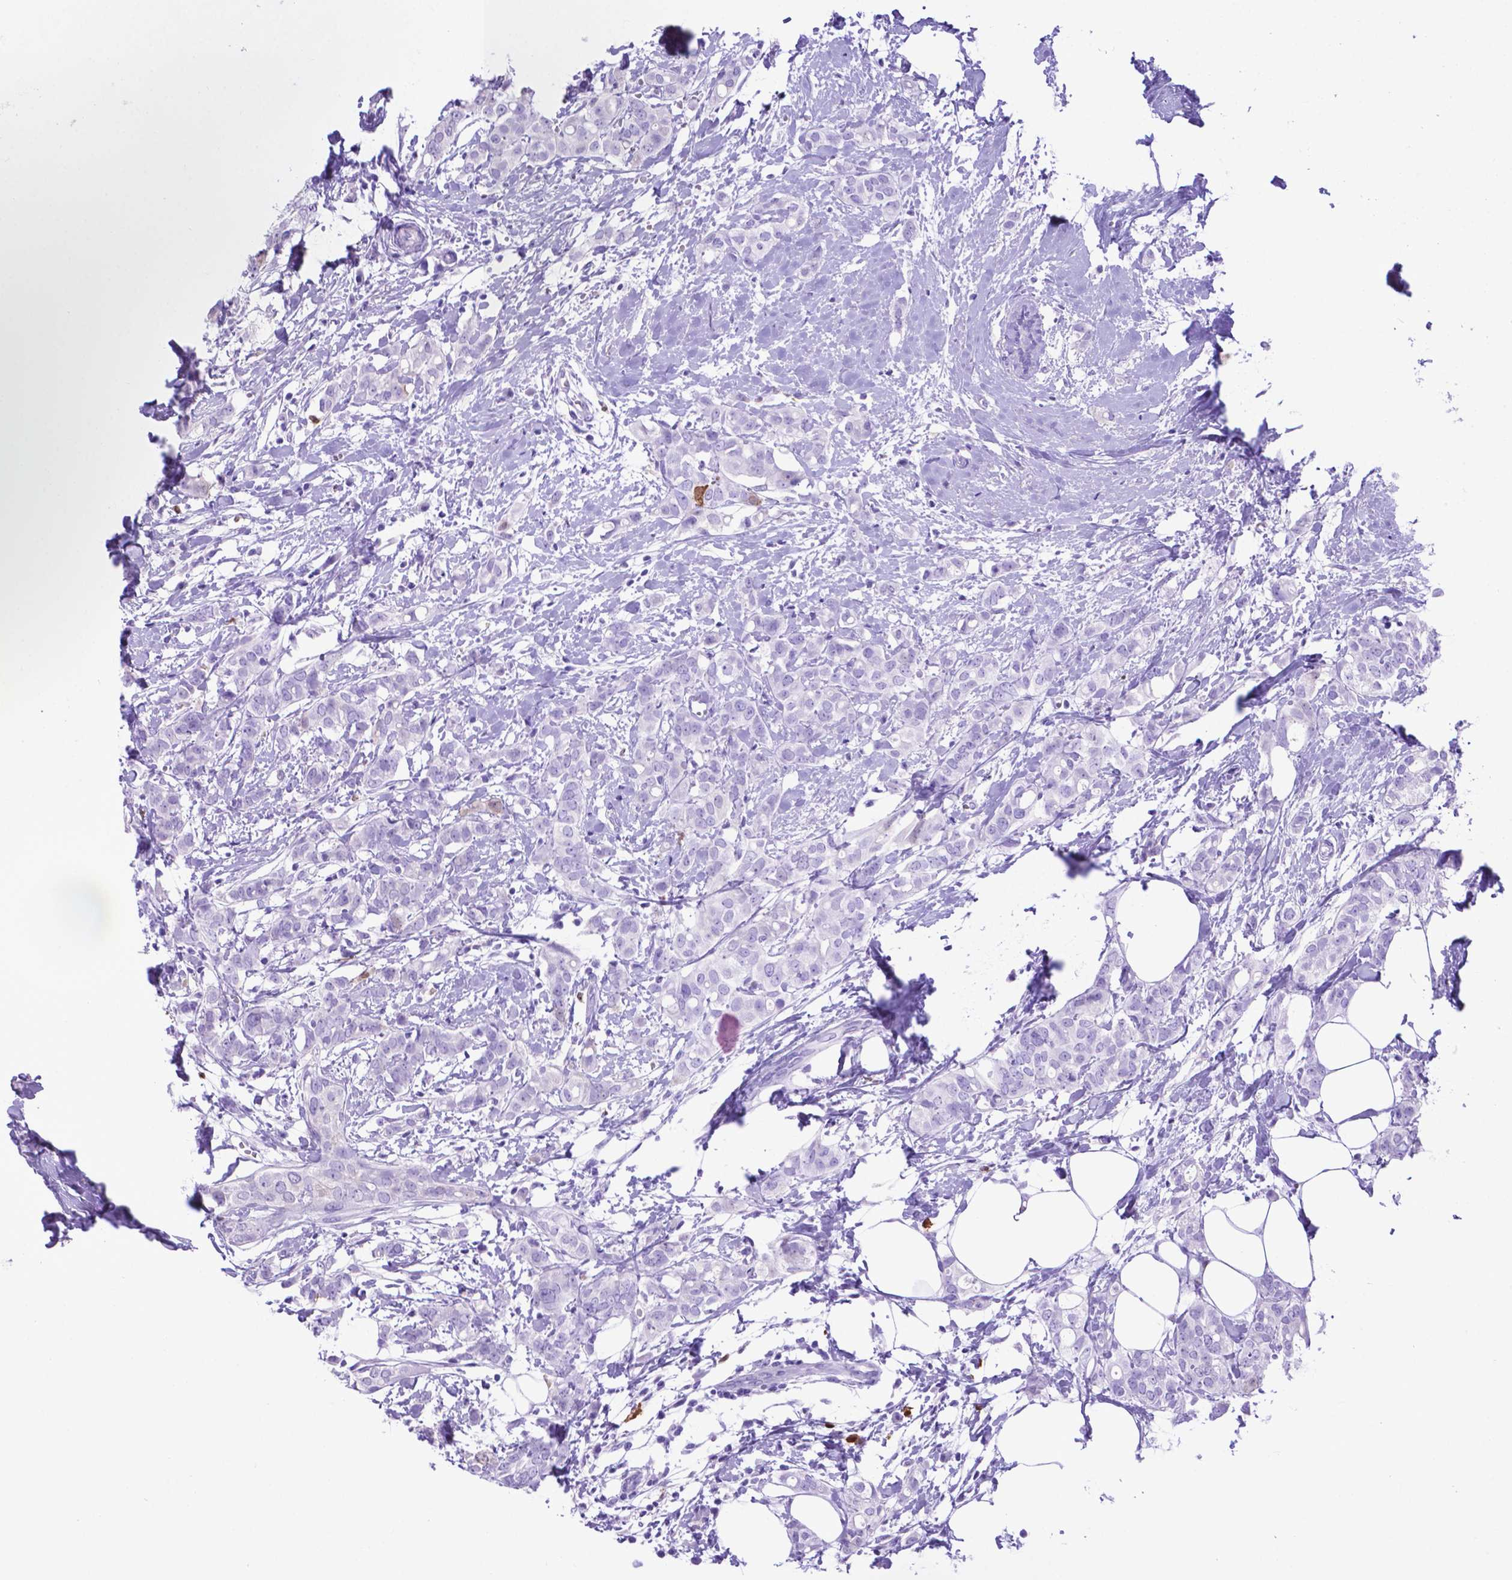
{"staining": {"intensity": "negative", "quantity": "none", "location": "none"}, "tissue": "breast cancer", "cell_type": "Tumor cells", "image_type": "cancer", "snomed": [{"axis": "morphology", "description": "Duct carcinoma"}, {"axis": "topography", "description": "Breast"}], "caption": "Tumor cells show no significant positivity in breast infiltrating ductal carcinoma.", "gene": "LZTR1", "patient": {"sex": "female", "age": 40}}